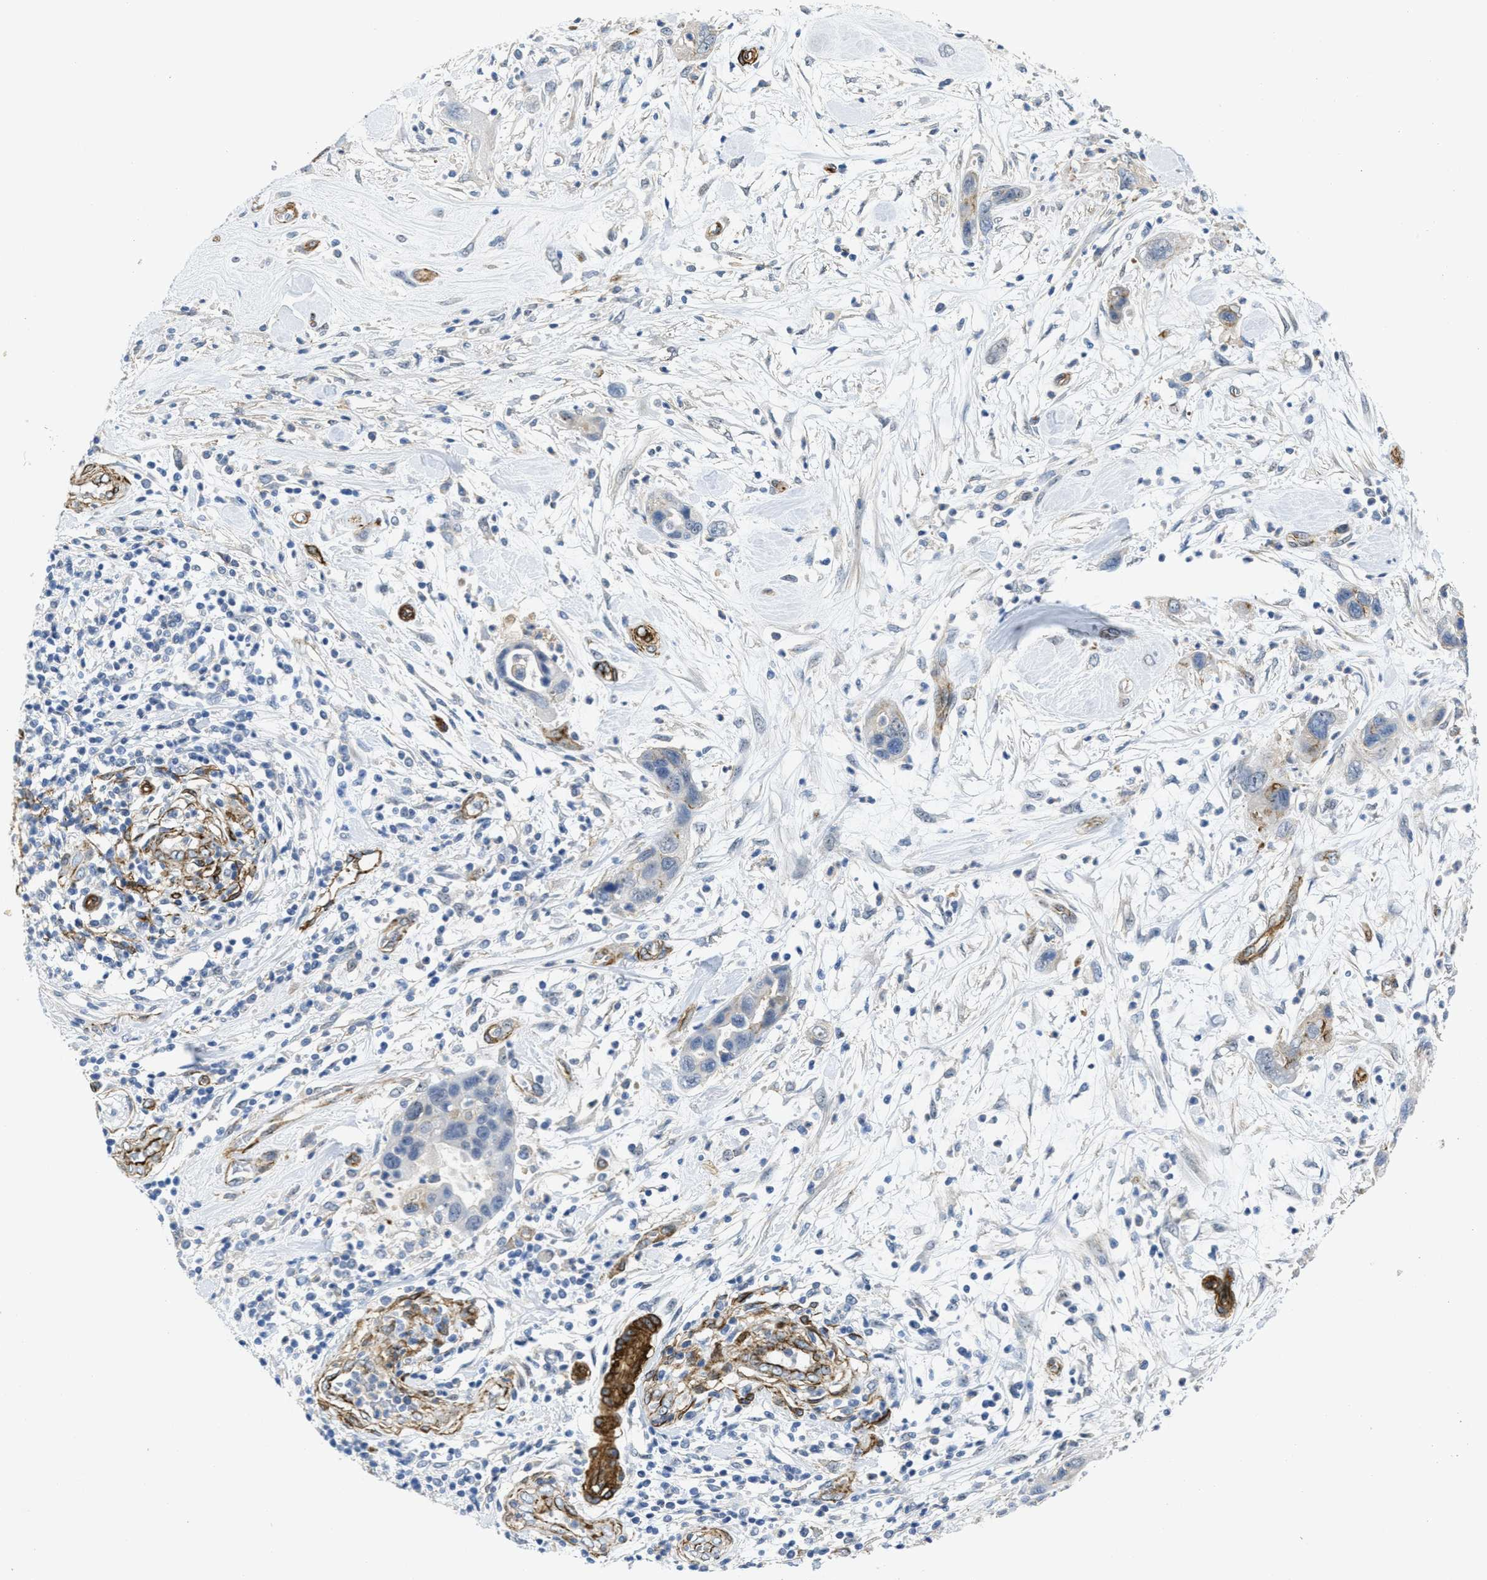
{"staining": {"intensity": "moderate", "quantity": "<25%", "location": "cytoplasmic/membranous"}, "tissue": "pancreatic cancer", "cell_type": "Tumor cells", "image_type": "cancer", "snomed": [{"axis": "morphology", "description": "Adenocarcinoma, NOS"}, {"axis": "topography", "description": "Pancreas"}], "caption": "Adenocarcinoma (pancreatic) stained with DAB immunohistochemistry exhibits low levels of moderate cytoplasmic/membranous staining in about <25% of tumor cells. Immunohistochemistry stains the protein of interest in brown and the nuclei are stained blue.", "gene": "NAB1", "patient": {"sex": "female", "age": 70}}